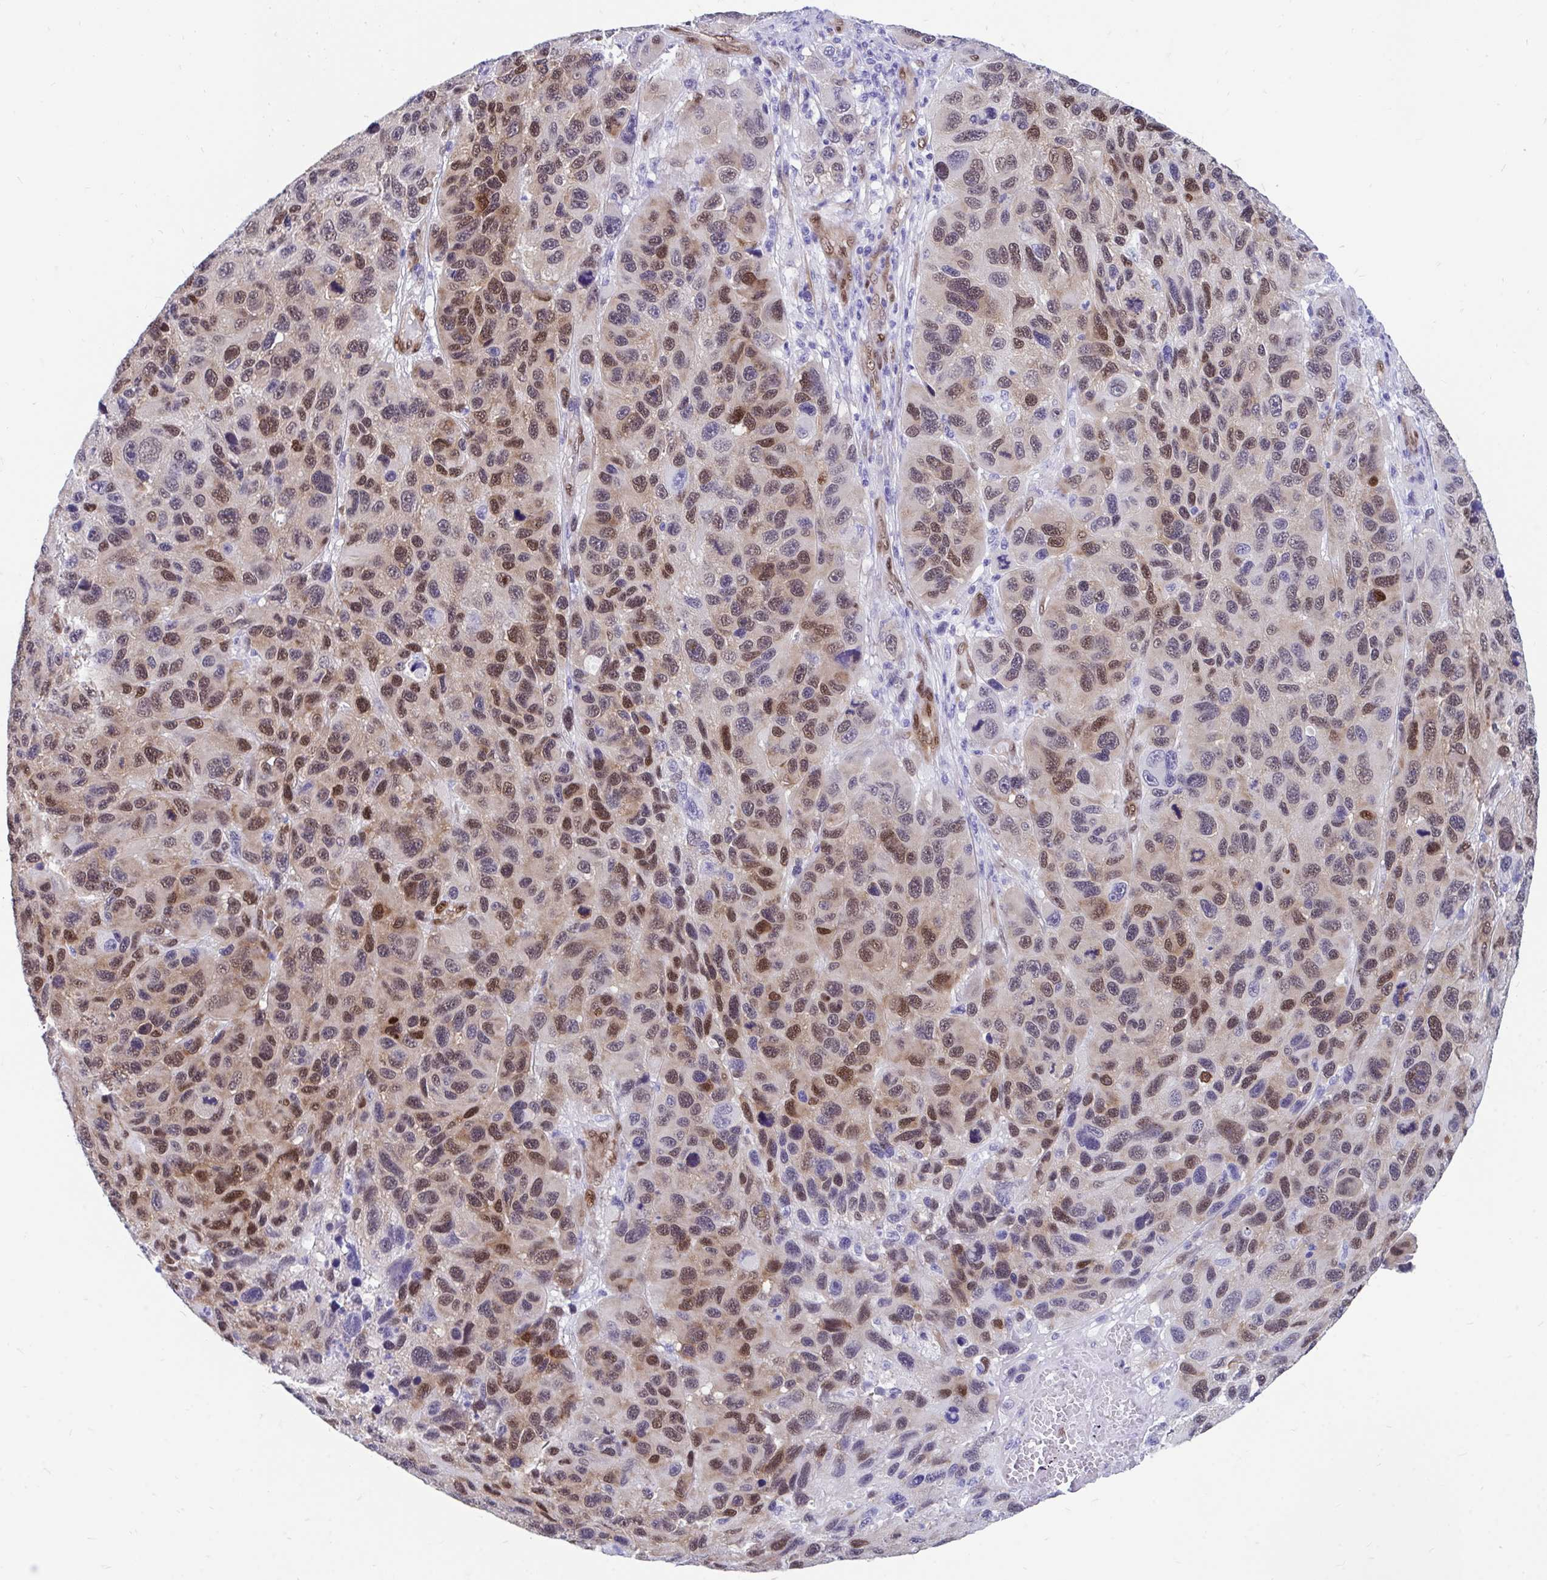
{"staining": {"intensity": "moderate", "quantity": ">75%", "location": "nuclear"}, "tissue": "melanoma", "cell_type": "Tumor cells", "image_type": "cancer", "snomed": [{"axis": "morphology", "description": "Malignant melanoma, NOS"}, {"axis": "topography", "description": "Skin"}], "caption": "There is medium levels of moderate nuclear staining in tumor cells of malignant melanoma, as demonstrated by immunohistochemical staining (brown color).", "gene": "RBPMS", "patient": {"sex": "male", "age": 53}}